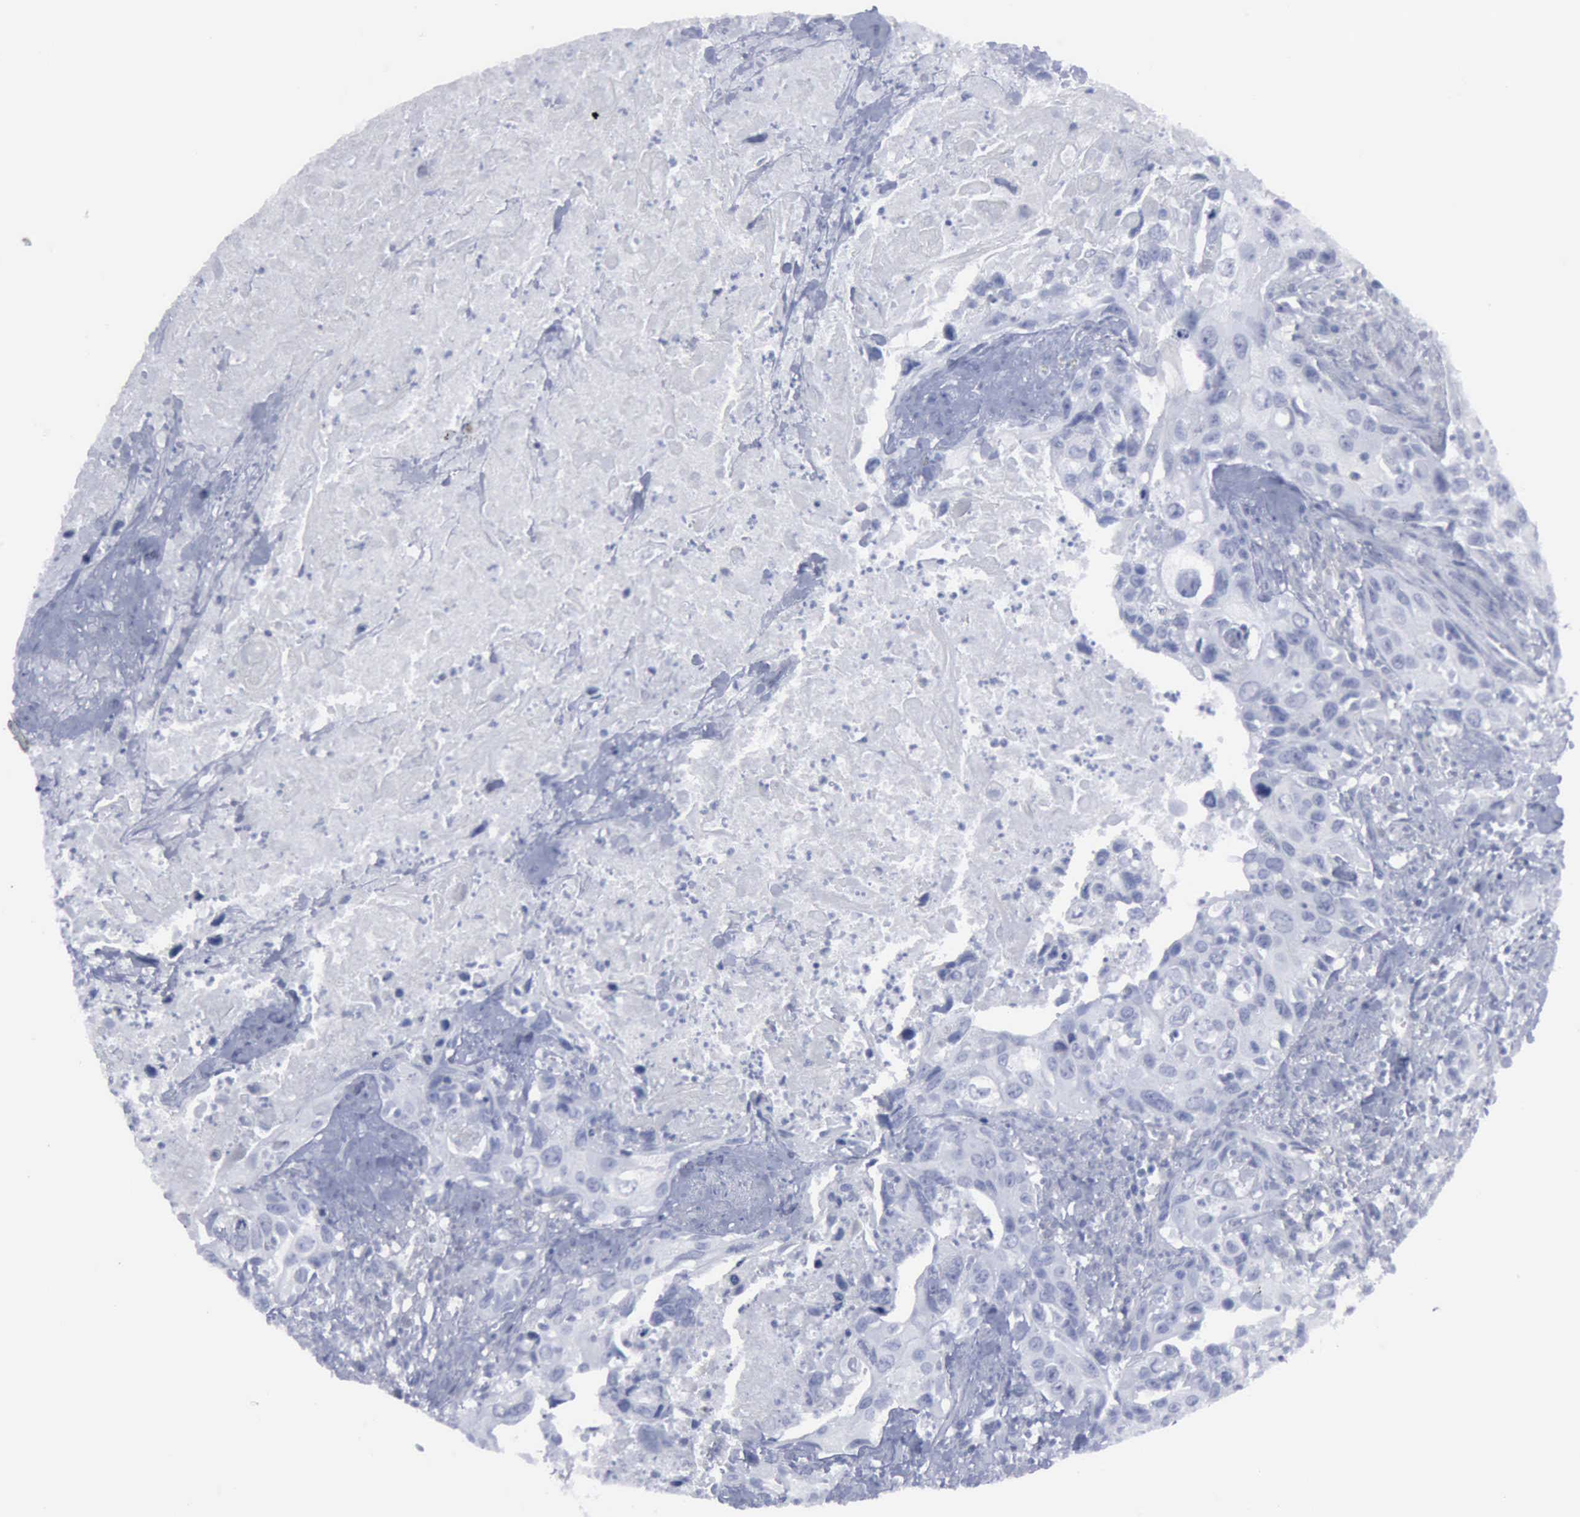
{"staining": {"intensity": "negative", "quantity": "none", "location": "none"}, "tissue": "urothelial cancer", "cell_type": "Tumor cells", "image_type": "cancer", "snomed": [{"axis": "morphology", "description": "Urothelial carcinoma, High grade"}, {"axis": "topography", "description": "Urinary bladder"}], "caption": "There is no significant expression in tumor cells of urothelial cancer.", "gene": "VCAM1", "patient": {"sex": "male", "age": 71}}